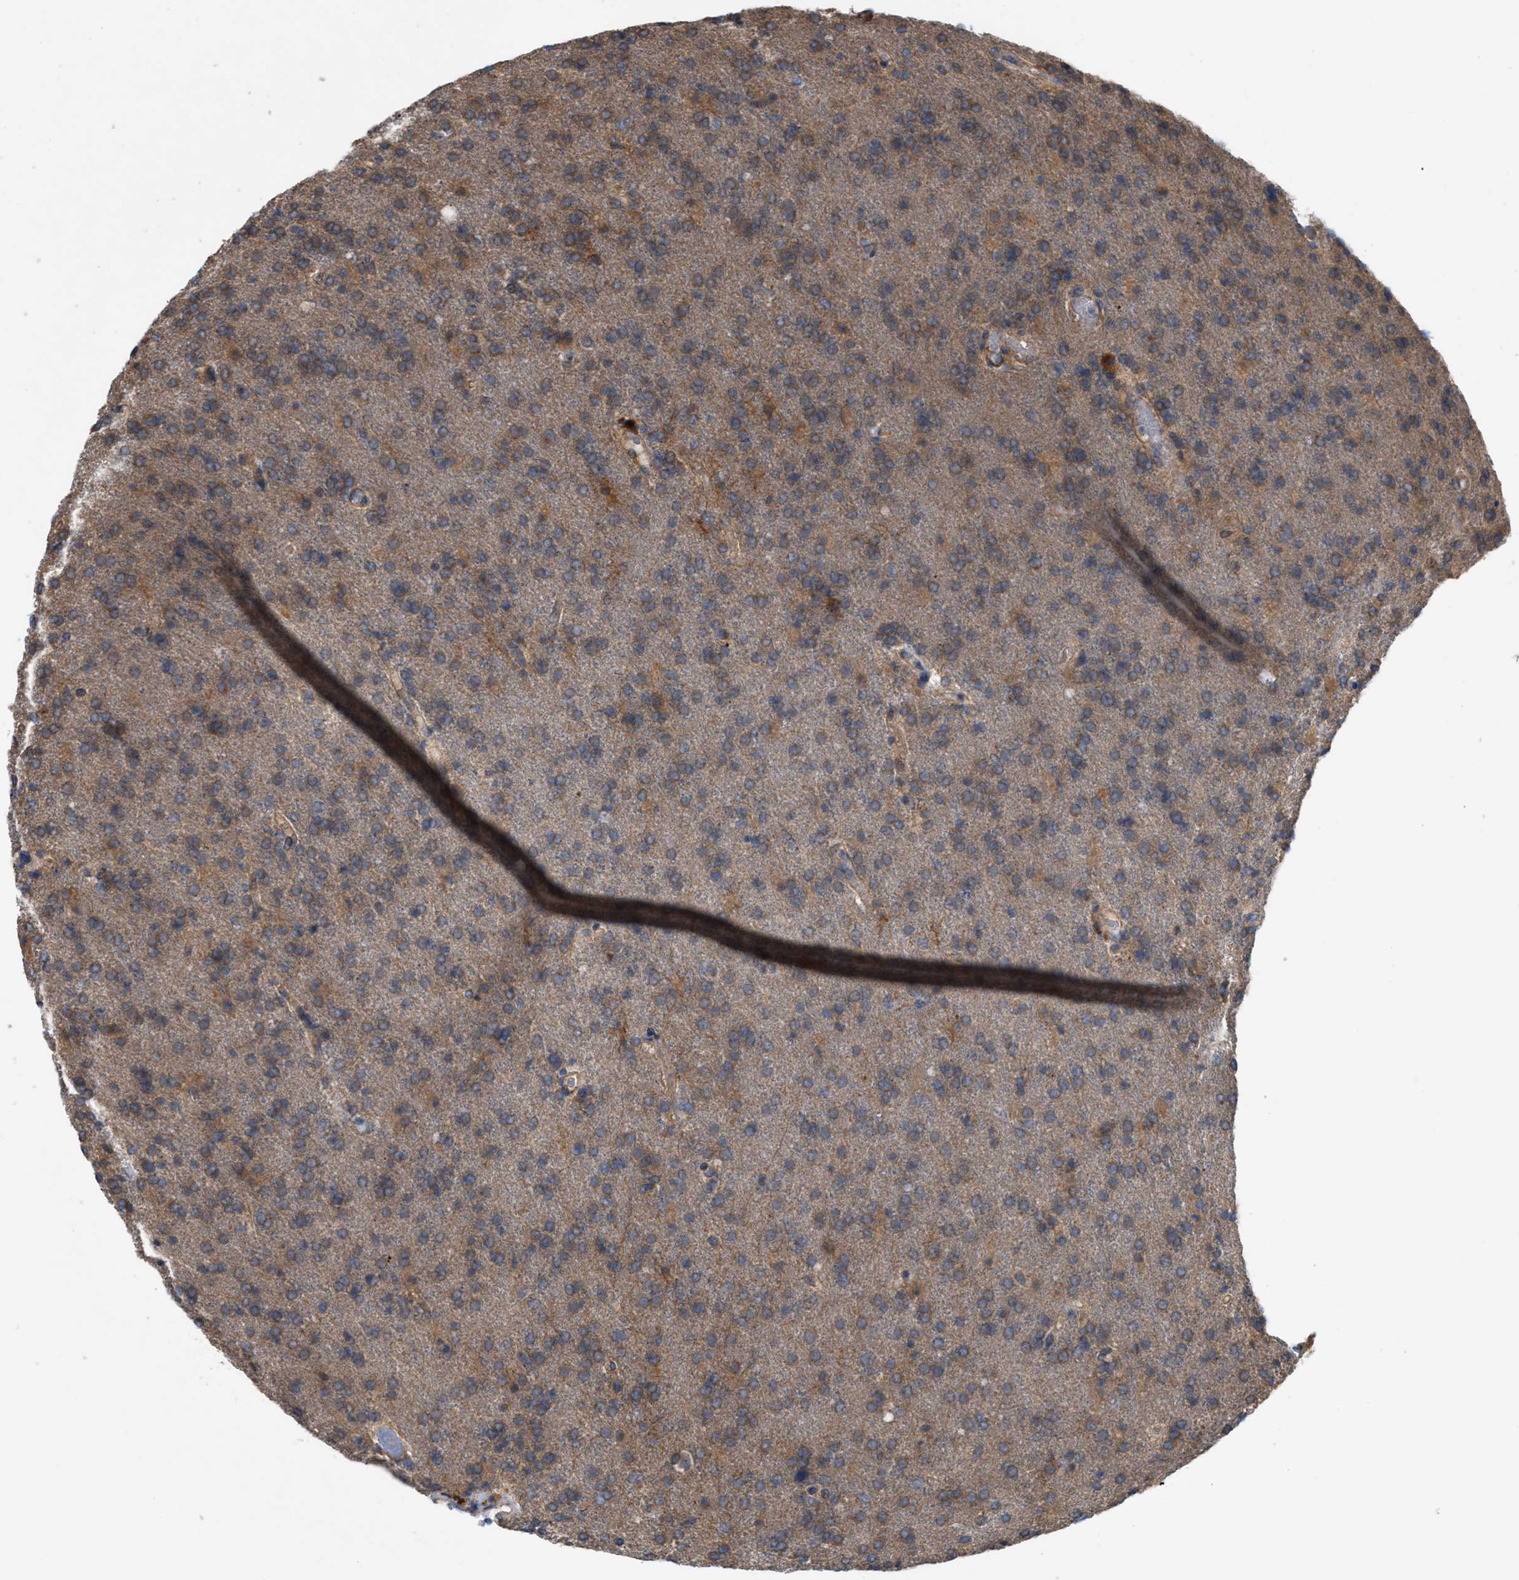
{"staining": {"intensity": "weak", "quantity": "25%-75%", "location": "cytoplasmic/membranous"}, "tissue": "glioma", "cell_type": "Tumor cells", "image_type": "cancer", "snomed": [{"axis": "morphology", "description": "Glioma, malignant, High grade"}, {"axis": "topography", "description": "Brain"}], "caption": "Human glioma stained for a protein (brown) exhibits weak cytoplasmic/membranous positive staining in about 25%-75% of tumor cells.", "gene": "OXSM", "patient": {"sex": "male", "age": 72}}